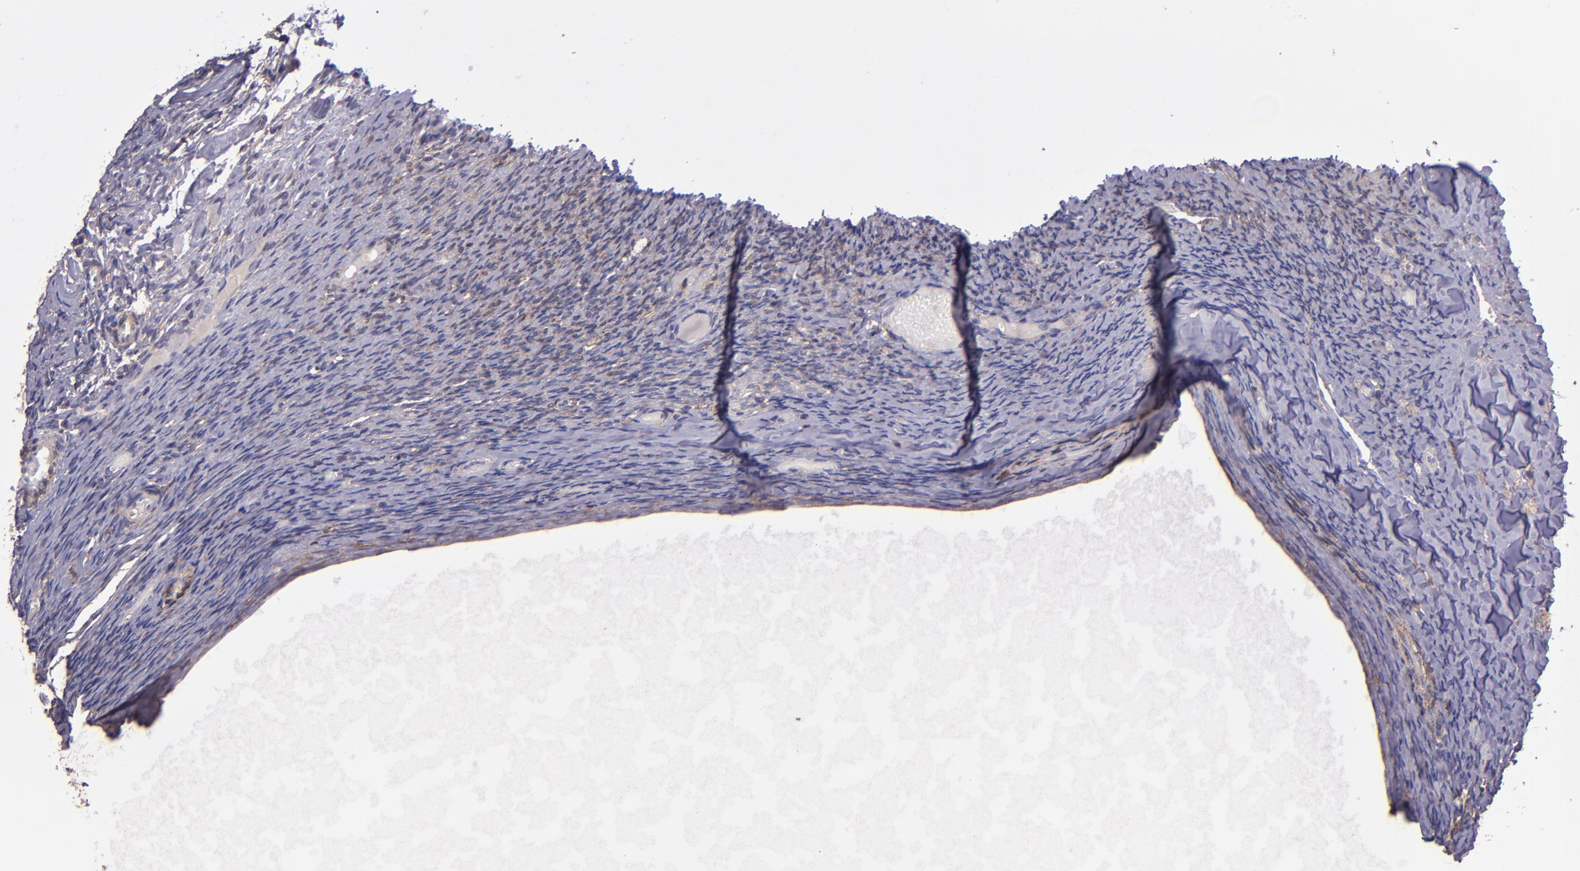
{"staining": {"intensity": "weak", "quantity": ">75%", "location": "cytoplasmic/membranous"}, "tissue": "ovary", "cell_type": "Ovarian stroma cells", "image_type": "normal", "snomed": [{"axis": "morphology", "description": "Normal tissue, NOS"}, {"axis": "topography", "description": "Ovary"}], "caption": "Ovarian stroma cells display low levels of weak cytoplasmic/membranous positivity in approximately >75% of cells in normal human ovary.", "gene": "WASH6P", "patient": {"sex": "female", "age": 60}}